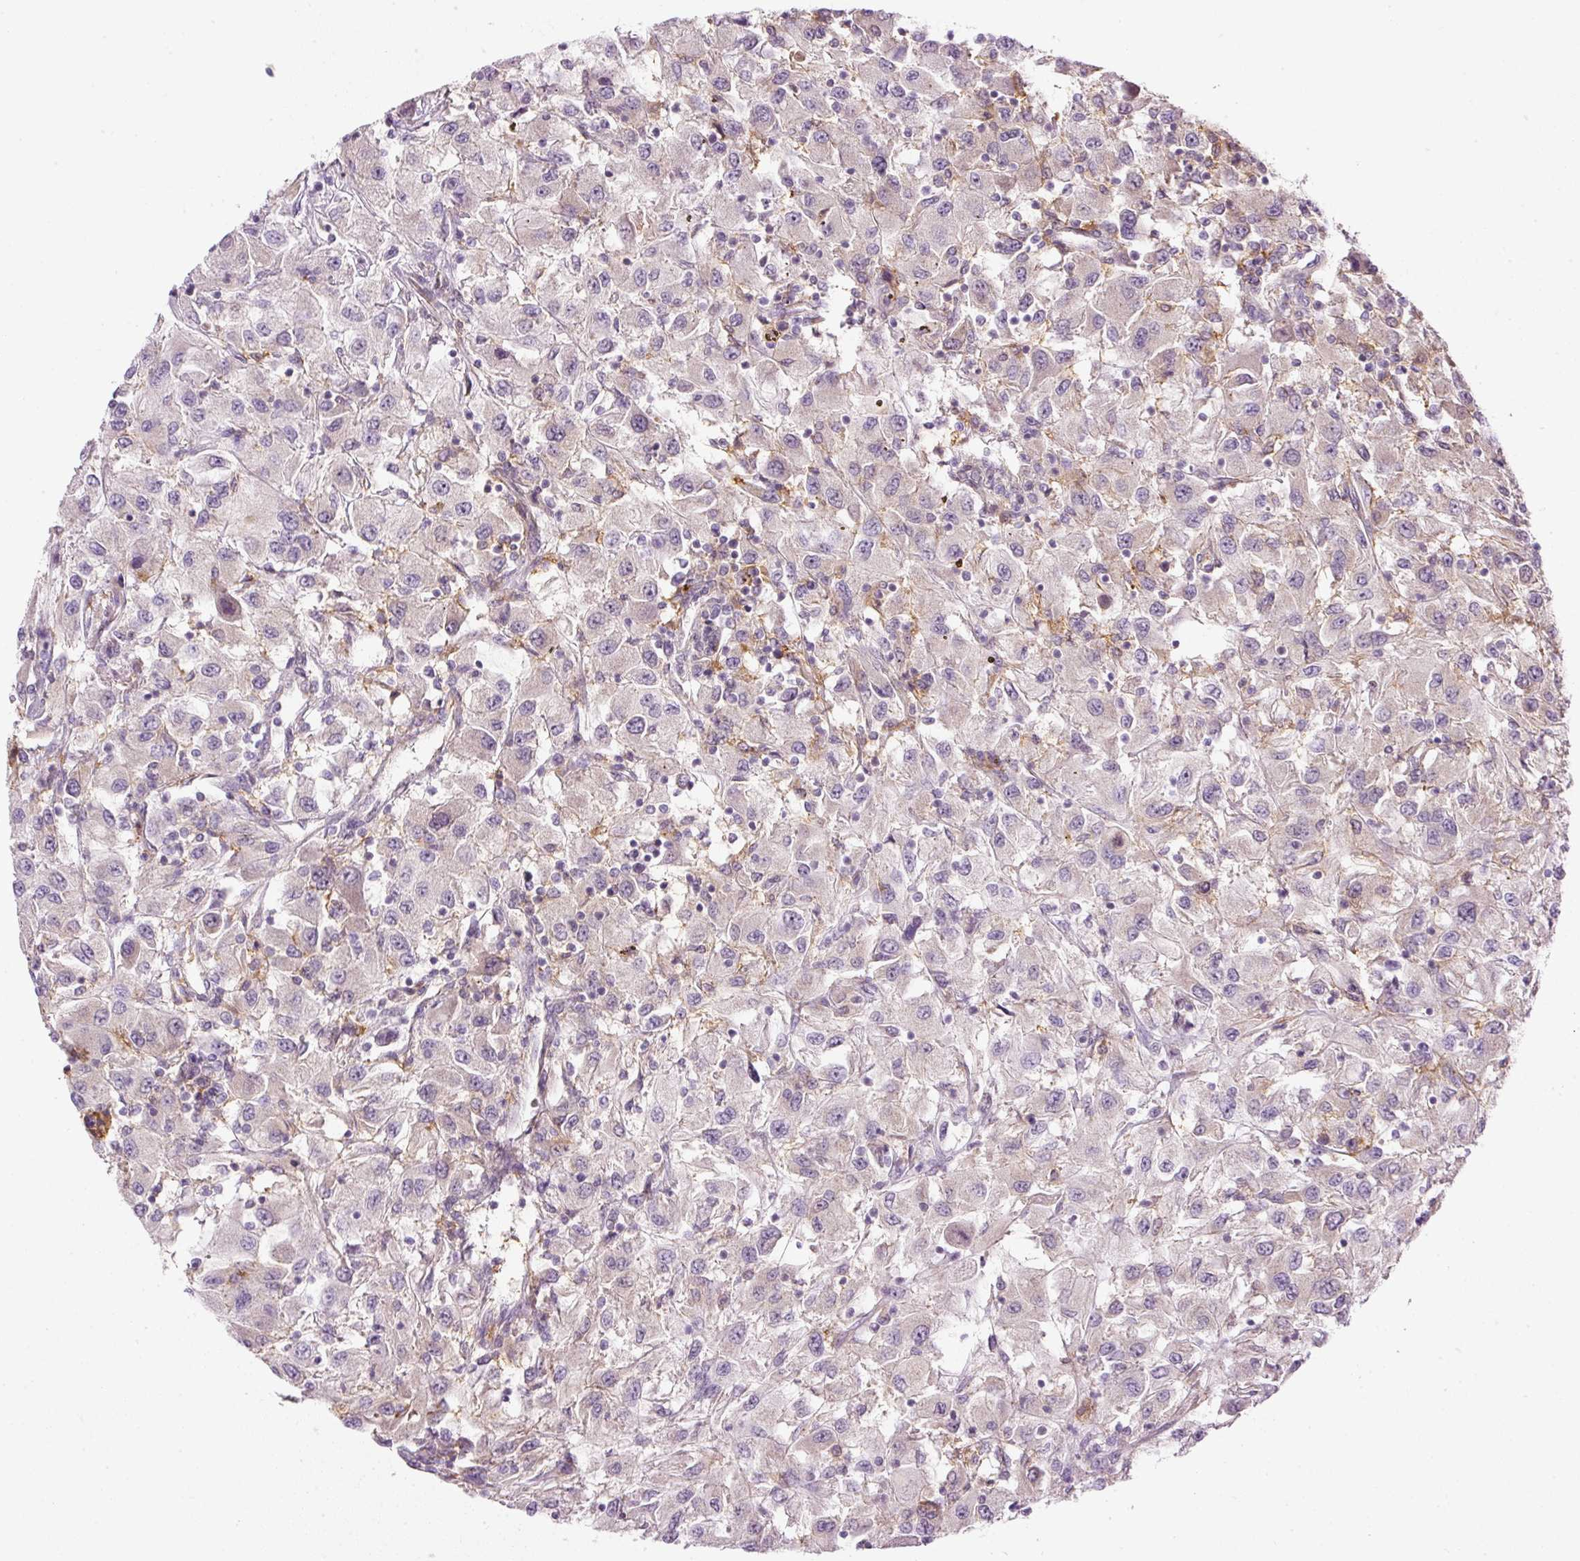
{"staining": {"intensity": "weak", "quantity": "25%-75%", "location": "cytoplasmic/membranous"}, "tissue": "renal cancer", "cell_type": "Tumor cells", "image_type": "cancer", "snomed": [{"axis": "morphology", "description": "Adenocarcinoma, NOS"}, {"axis": "topography", "description": "Kidney"}], "caption": "There is low levels of weak cytoplasmic/membranous staining in tumor cells of adenocarcinoma (renal), as demonstrated by immunohistochemical staining (brown color).", "gene": "MZT2B", "patient": {"sex": "female", "age": 67}}